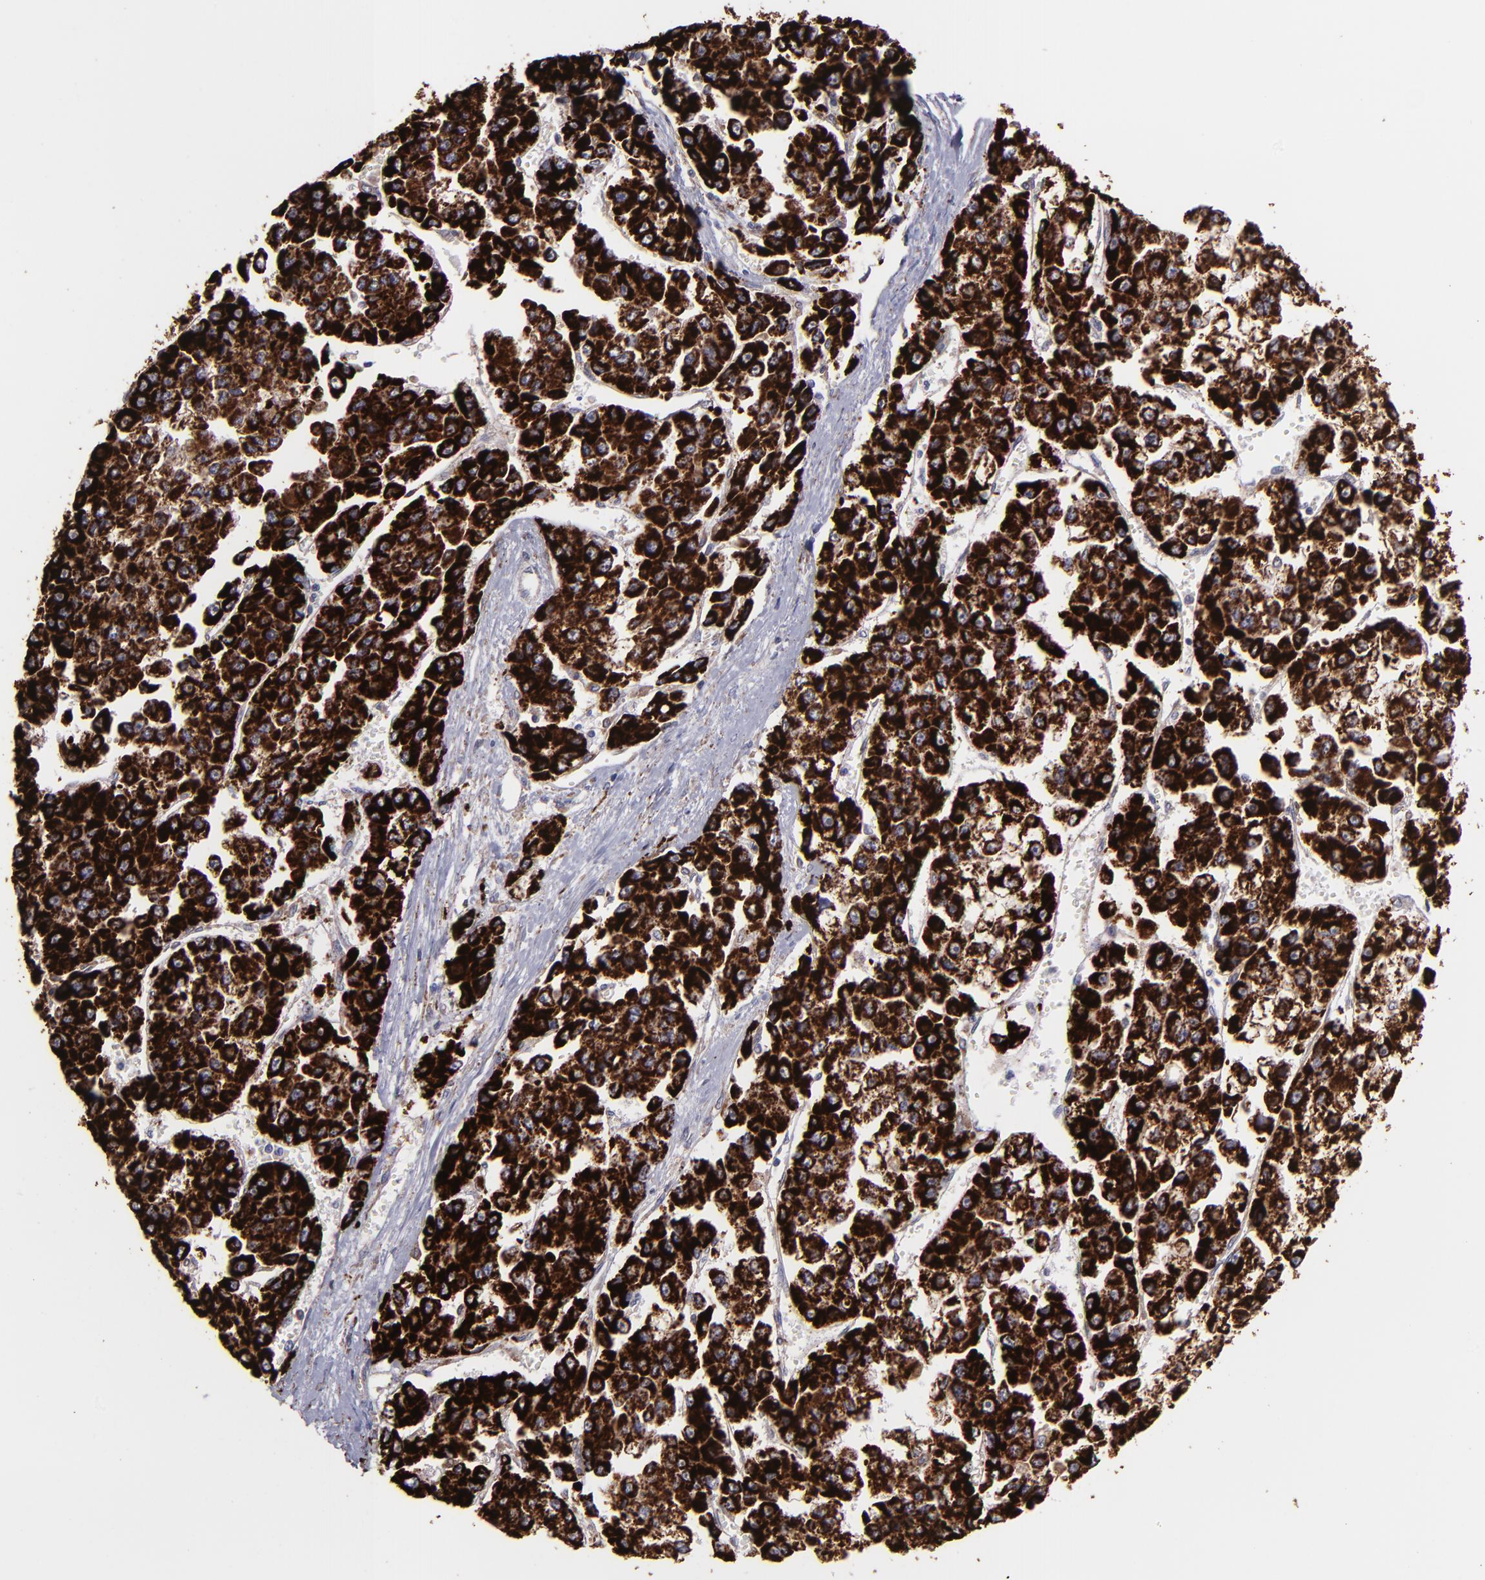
{"staining": {"intensity": "strong", "quantity": ">75%", "location": "cytoplasmic/membranous"}, "tissue": "liver cancer", "cell_type": "Tumor cells", "image_type": "cancer", "snomed": [{"axis": "morphology", "description": "Carcinoma, Hepatocellular, NOS"}, {"axis": "topography", "description": "Liver"}], "caption": "Strong cytoplasmic/membranous protein expression is seen in about >75% of tumor cells in hepatocellular carcinoma (liver).", "gene": "MAOB", "patient": {"sex": "female", "age": 66}}